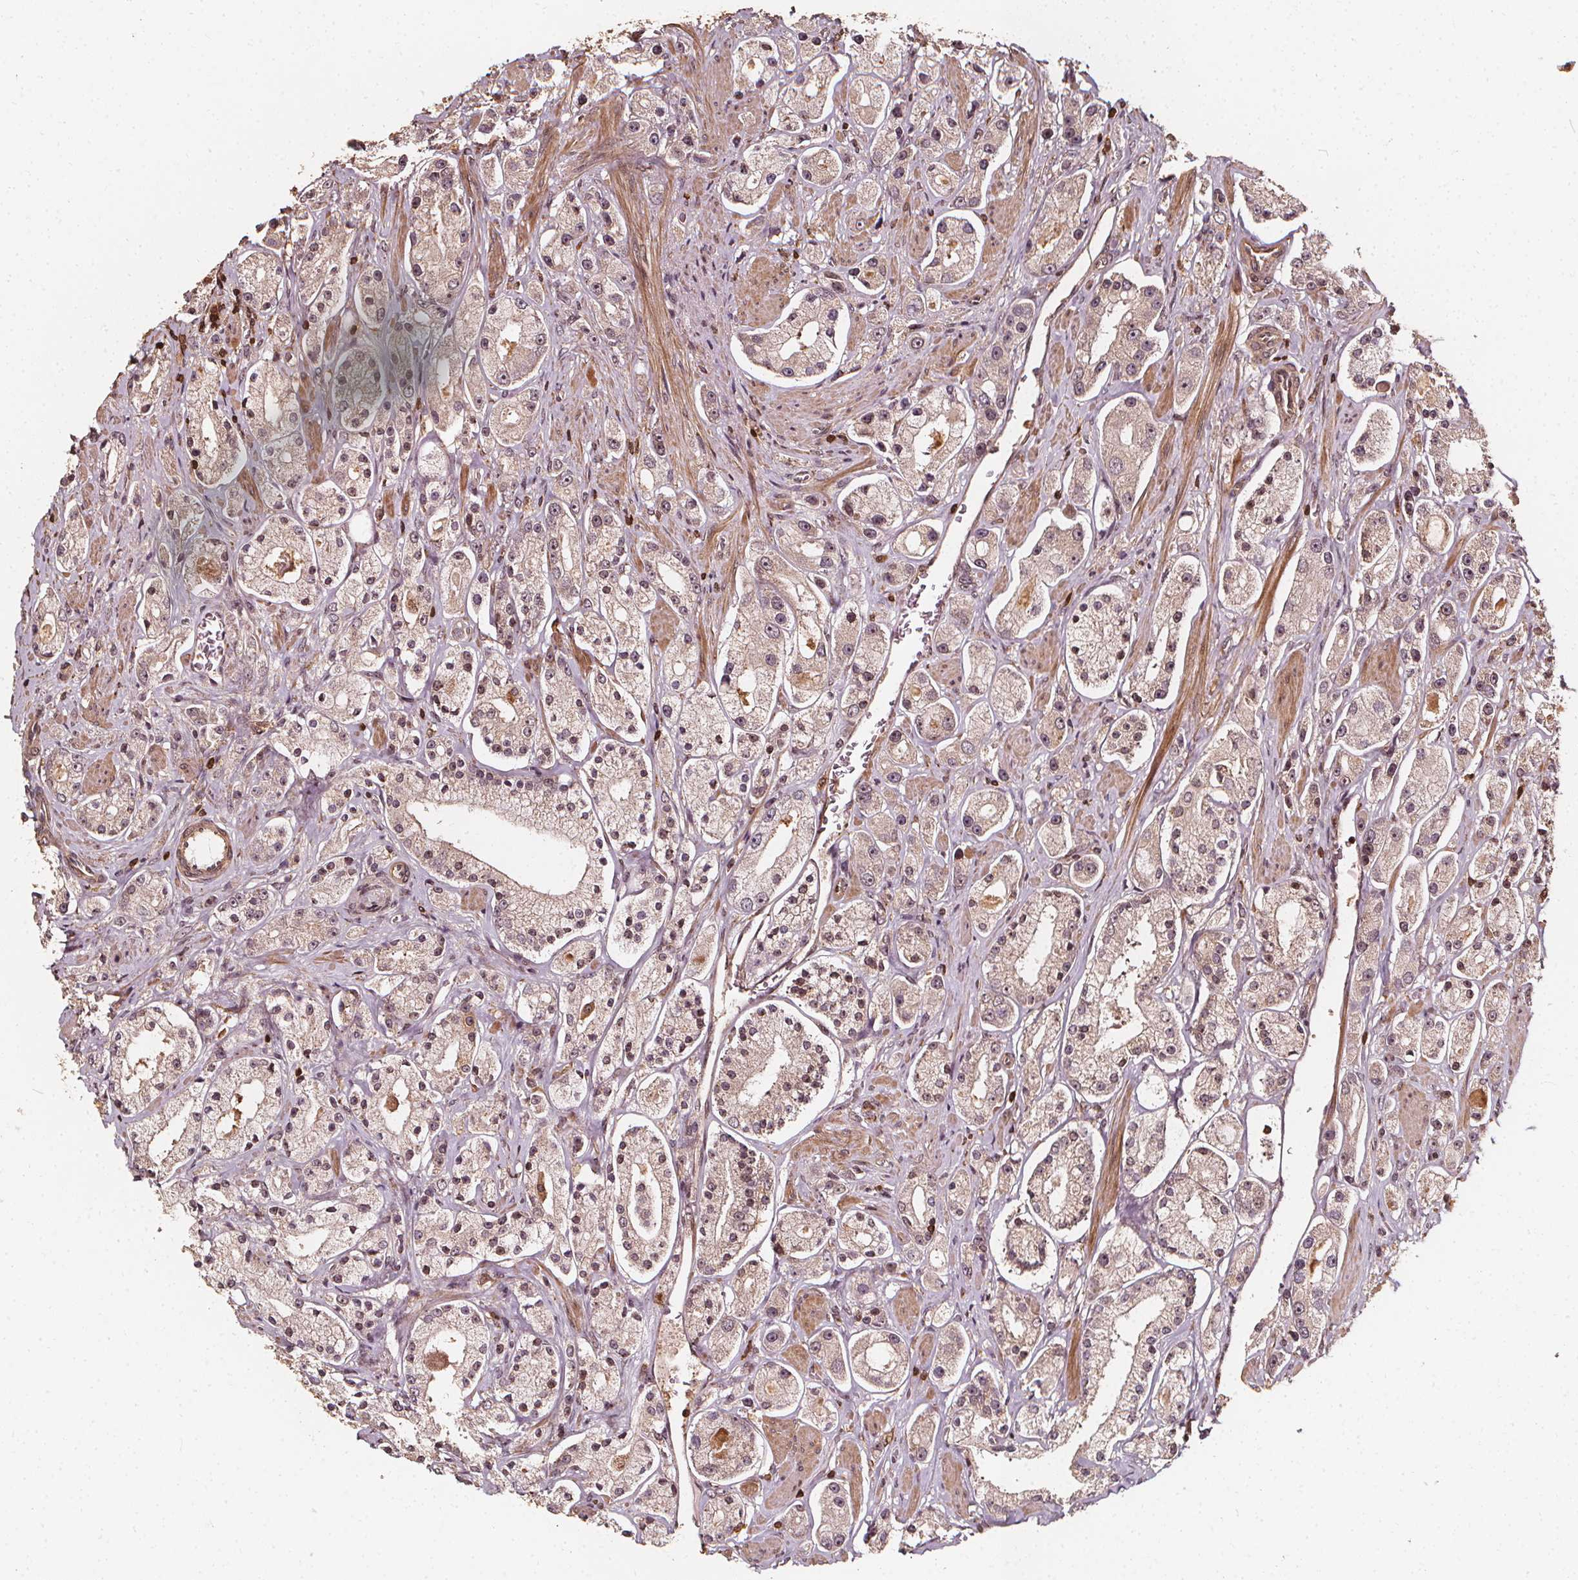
{"staining": {"intensity": "weak", "quantity": "<25%", "location": "nuclear"}, "tissue": "prostate cancer", "cell_type": "Tumor cells", "image_type": "cancer", "snomed": [{"axis": "morphology", "description": "Adenocarcinoma, High grade"}, {"axis": "topography", "description": "Prostate"}], "caption": "IHC micrograph of neoplastic tissue: prostate adenocarcinoma (high-grade) stained with DAB shows no significant protein expression in tumor cells.", "gene": "EXOSC9", "patient": {"sex": "male", "age": 67}}